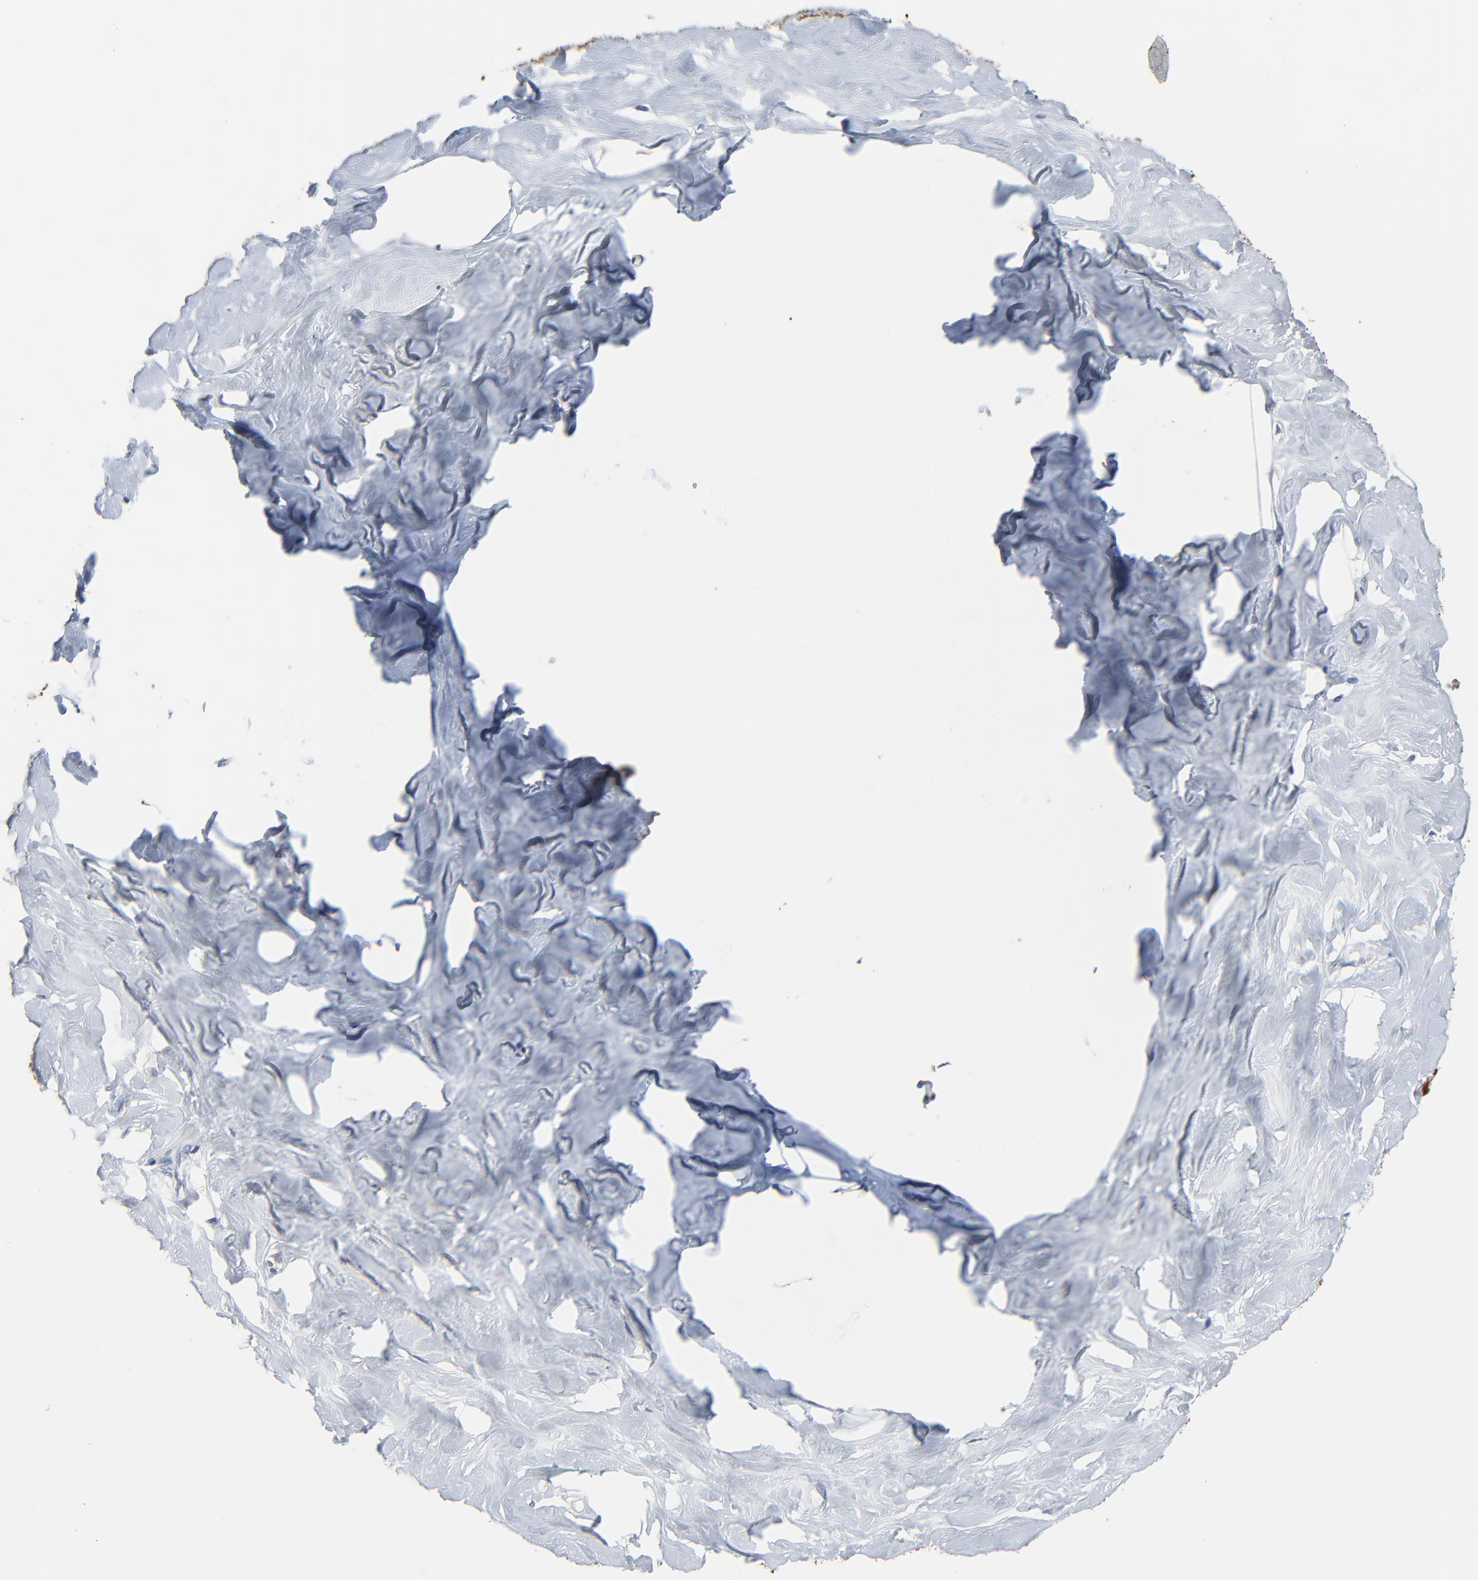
{"staining": {"intensity": "negative", "quantity": "none", "location": "none"}, "tissue": "breast", "cell_type": "Adipocytes", "image_type": "normal", "snomed": [{"axis": "morphology", "description": "Normal tissue, NOS"}, {"axis": "topography", "description": "Breast"}, {"axis": "topography", "description": "Soft tissue"}], "caption": "High power microscopy image of an immunohistochemistry micrograph of benign breast, revealing no significant expression in adipocytes.", "gene": "NLGN3", "patient": {"sex": "female", "age": 25}}